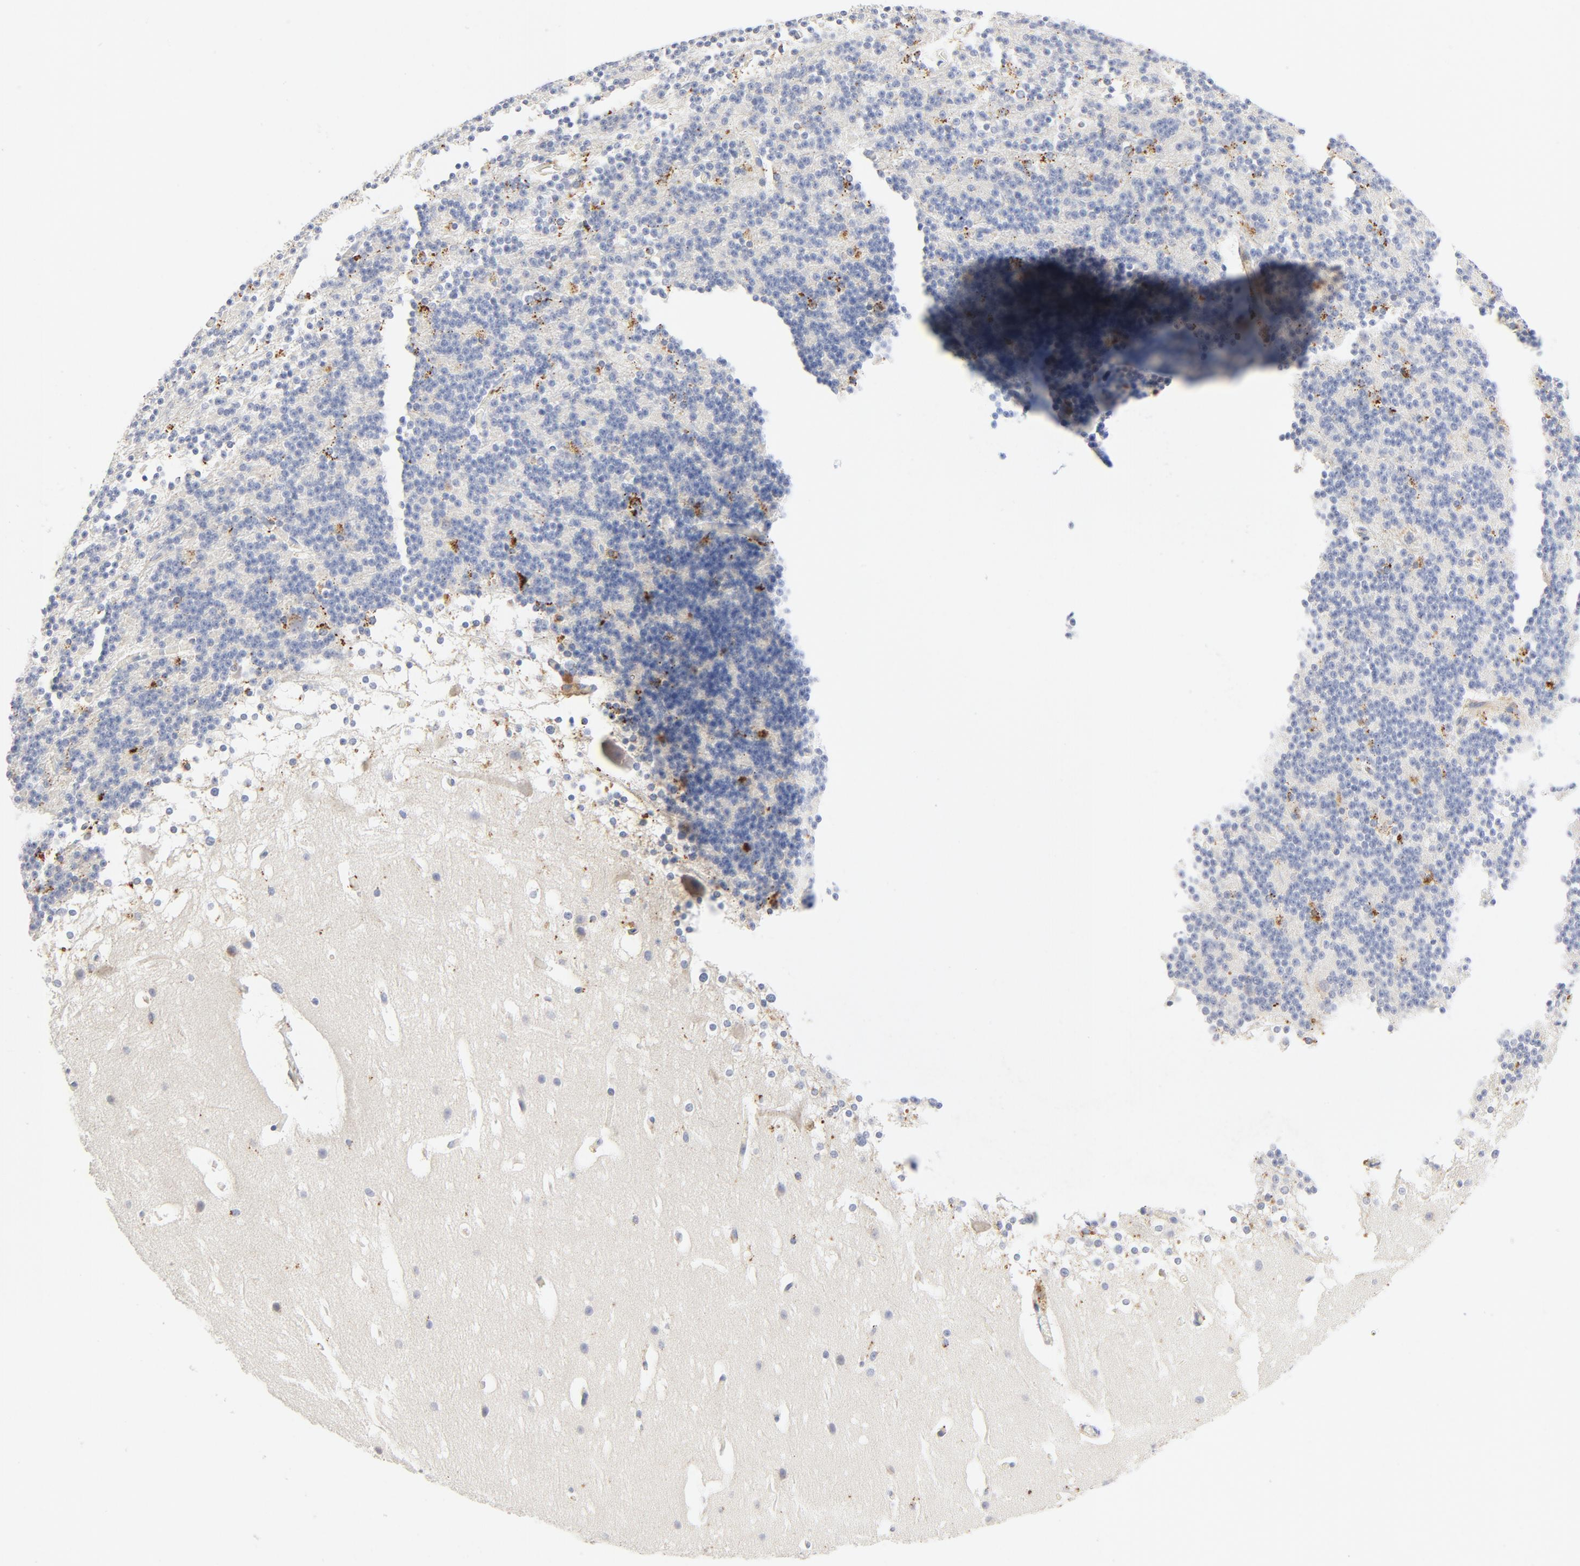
{"staining": {"intensity": "strong", "quantity": "<25%", "location": "cytoplasmic/membranous"}, "tissue": "cerebellum", "cell_type": "Cells in granular layer", "image_type": "normal", "snomed": [{"axis": "morphology", "description": "Normal tissue, NOS"}, {"axis": "topography", "description": "Cerebellum"}], "caption": "Cells in granular layer exhibit strong cytoplasmic/membranous staining in about <25% of cells in benign cerebellum. The staining is performed using DAB (3,3'-diaminobenzidine) brown chromogen to label protein expression. The nuclei are counter-stained blue using hematoxylin.", "gene": "MAGEB17", "patient": {"sex": "female", "age": 19}}